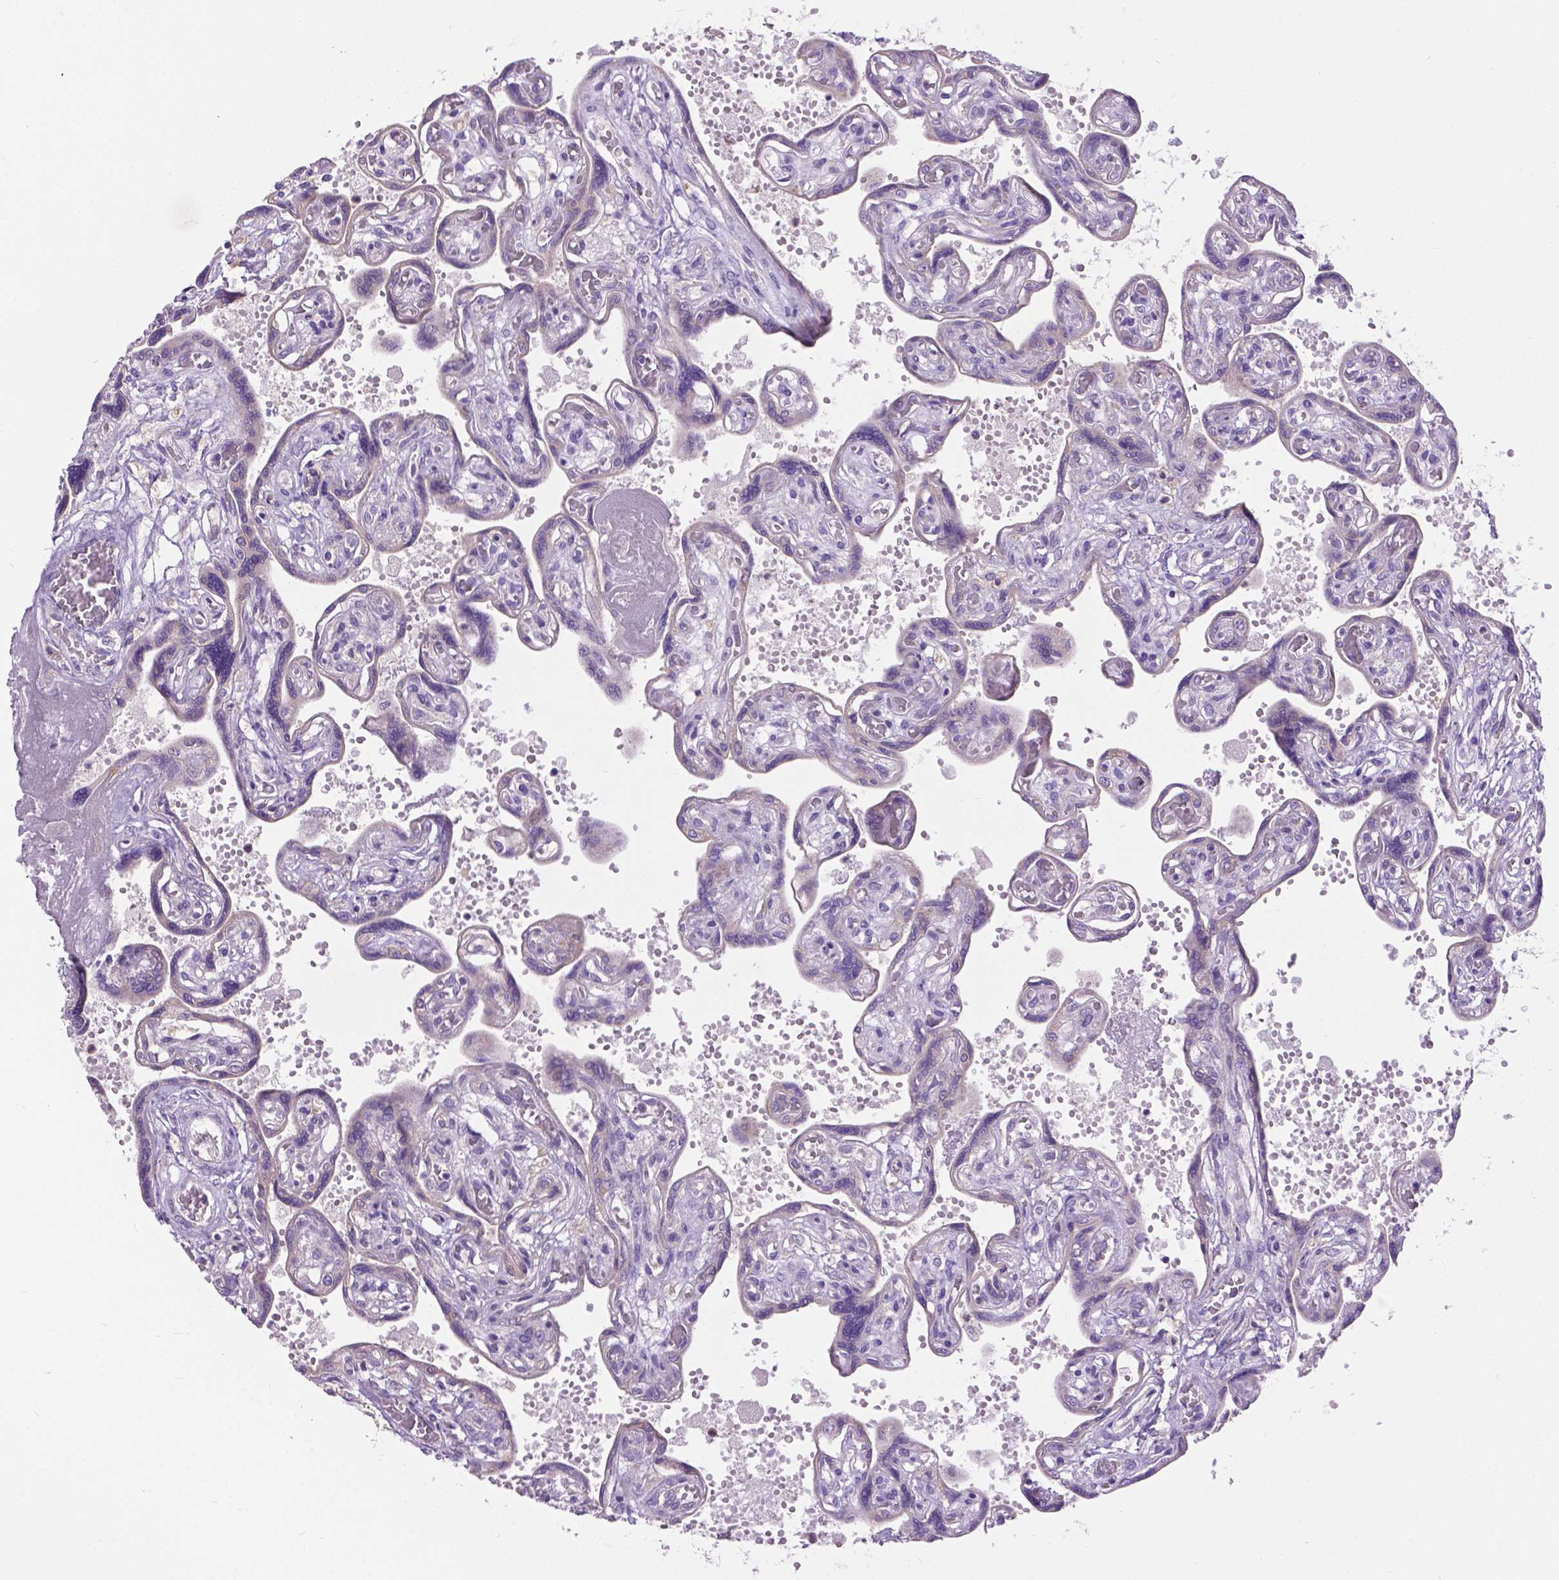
{"staining": {"intensity": "negative", "quantity": "none", "location": "none"}, "tissue": "placenta", "cell_type": "Decidual cells", "image_type": "normal", "snomed": [{"axis": "morphology", "description": "Normal tissue, NOS"}, {"axis": "topography", "description": "Placenta"}], "caption": "Immunohistochemistry micrograph of normal placenta: placenta stained with DAB (3,3'-diaminobenzidine) reveals no significant protein expression in decidual cells.", "gene": "CDH7", "patient": {"sex": "female", "age": 32}}